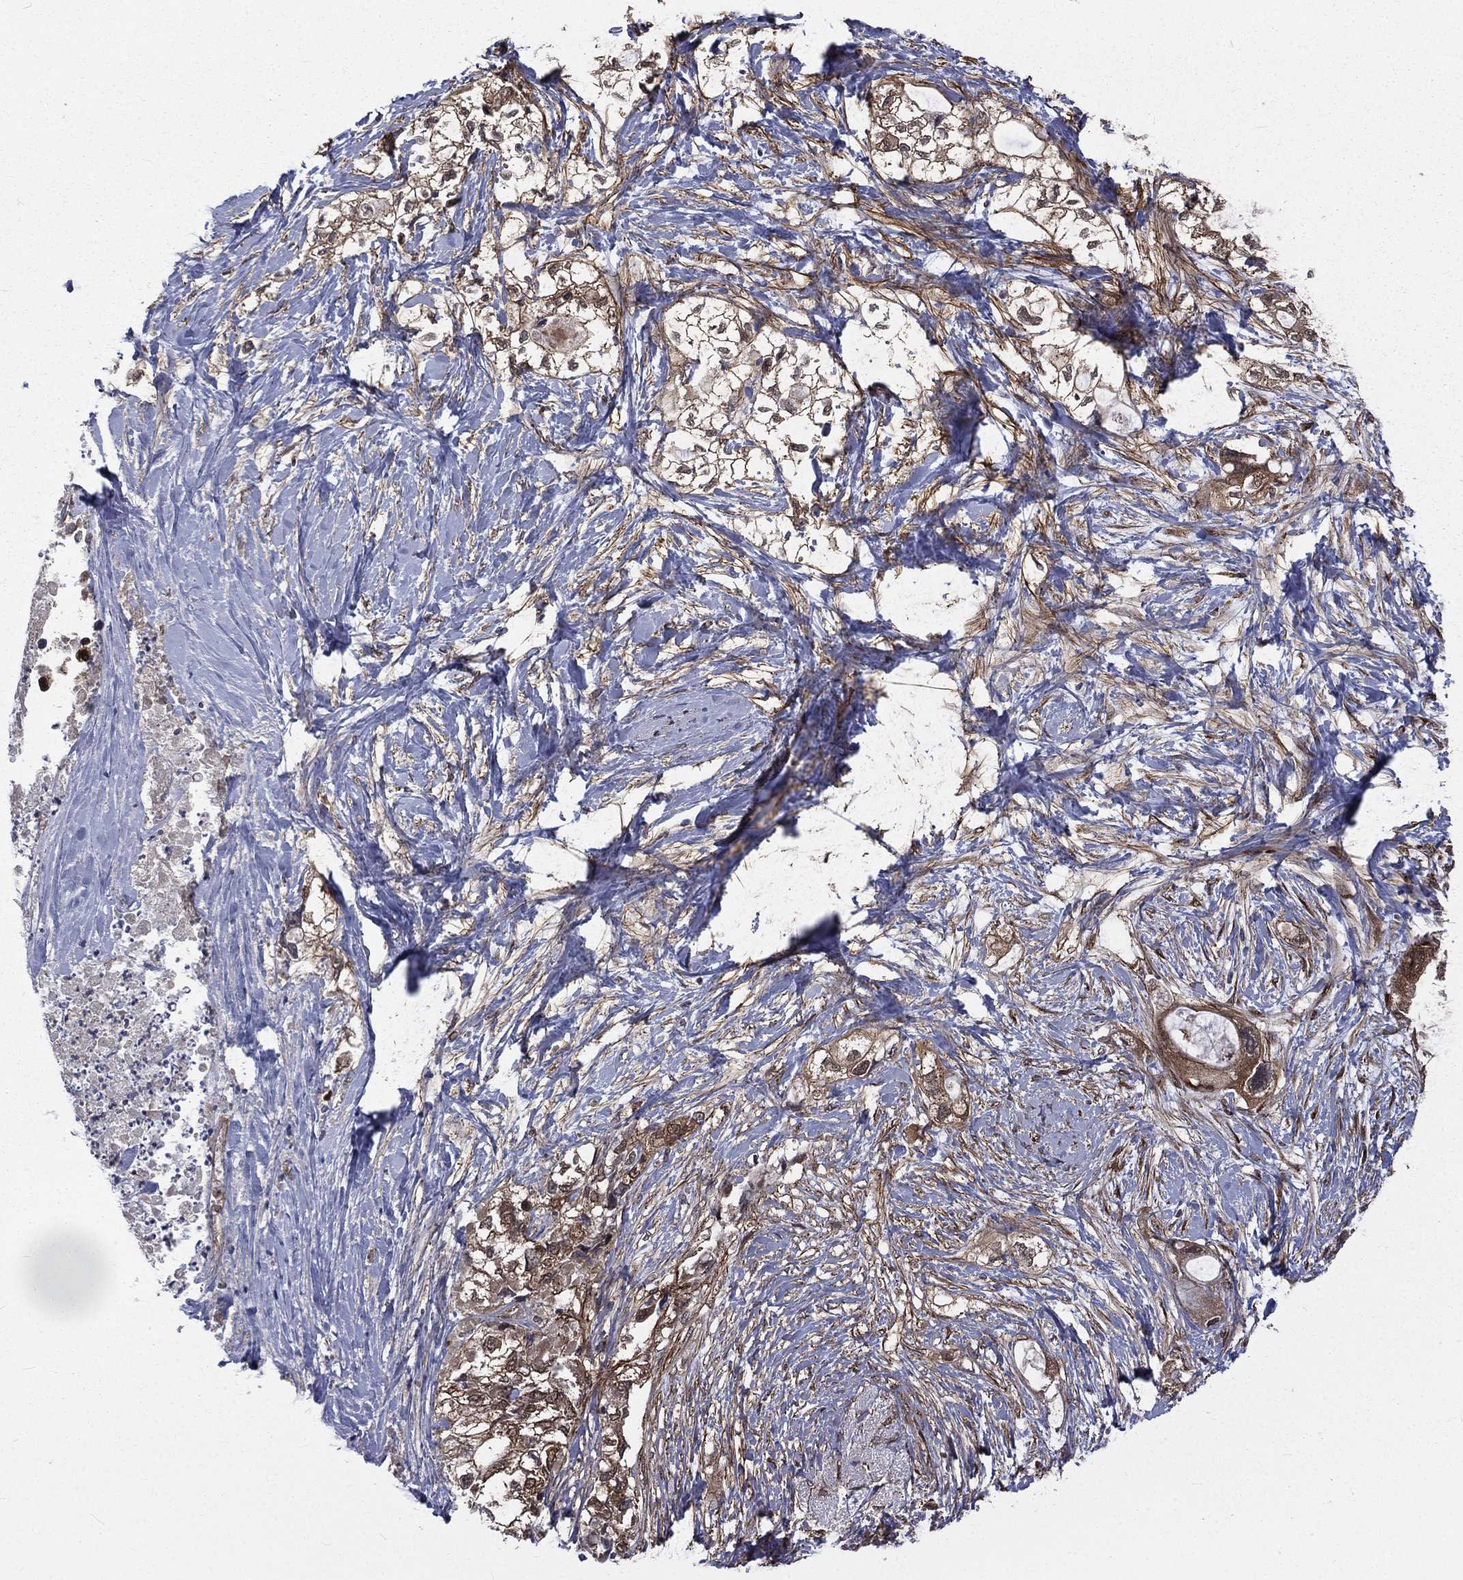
{"staining": {"intensity": "moderate", "quantity": ">75%", "location": "cytoplasmic/membranous"}, "tissue": "pancreatic cancer", "cell_type": "Tumor cells", "image_type": "cancer", "snomed": [{"axis": "morphology", "description": "Adenocarcinoma, NOS"}, {"axis": "topography", "description": "Pancreas"}], "caption": "Immunohistochemistry staining of pancreatic cancer (adenocarcinoma), which displays medium levels of moderate cytoplasmic/membranous positivity in about >75% of tumor cells indicating moderate cytoplasmic/membranous protein positivity. The staining was performed using DAB (3,3'-diaminobenzidine) (brown) for protein detection and nuclei were counterstained in hematoxylin (blue).", "gene": "ARL3", "patient": {"sex": "female", "age": 56}}